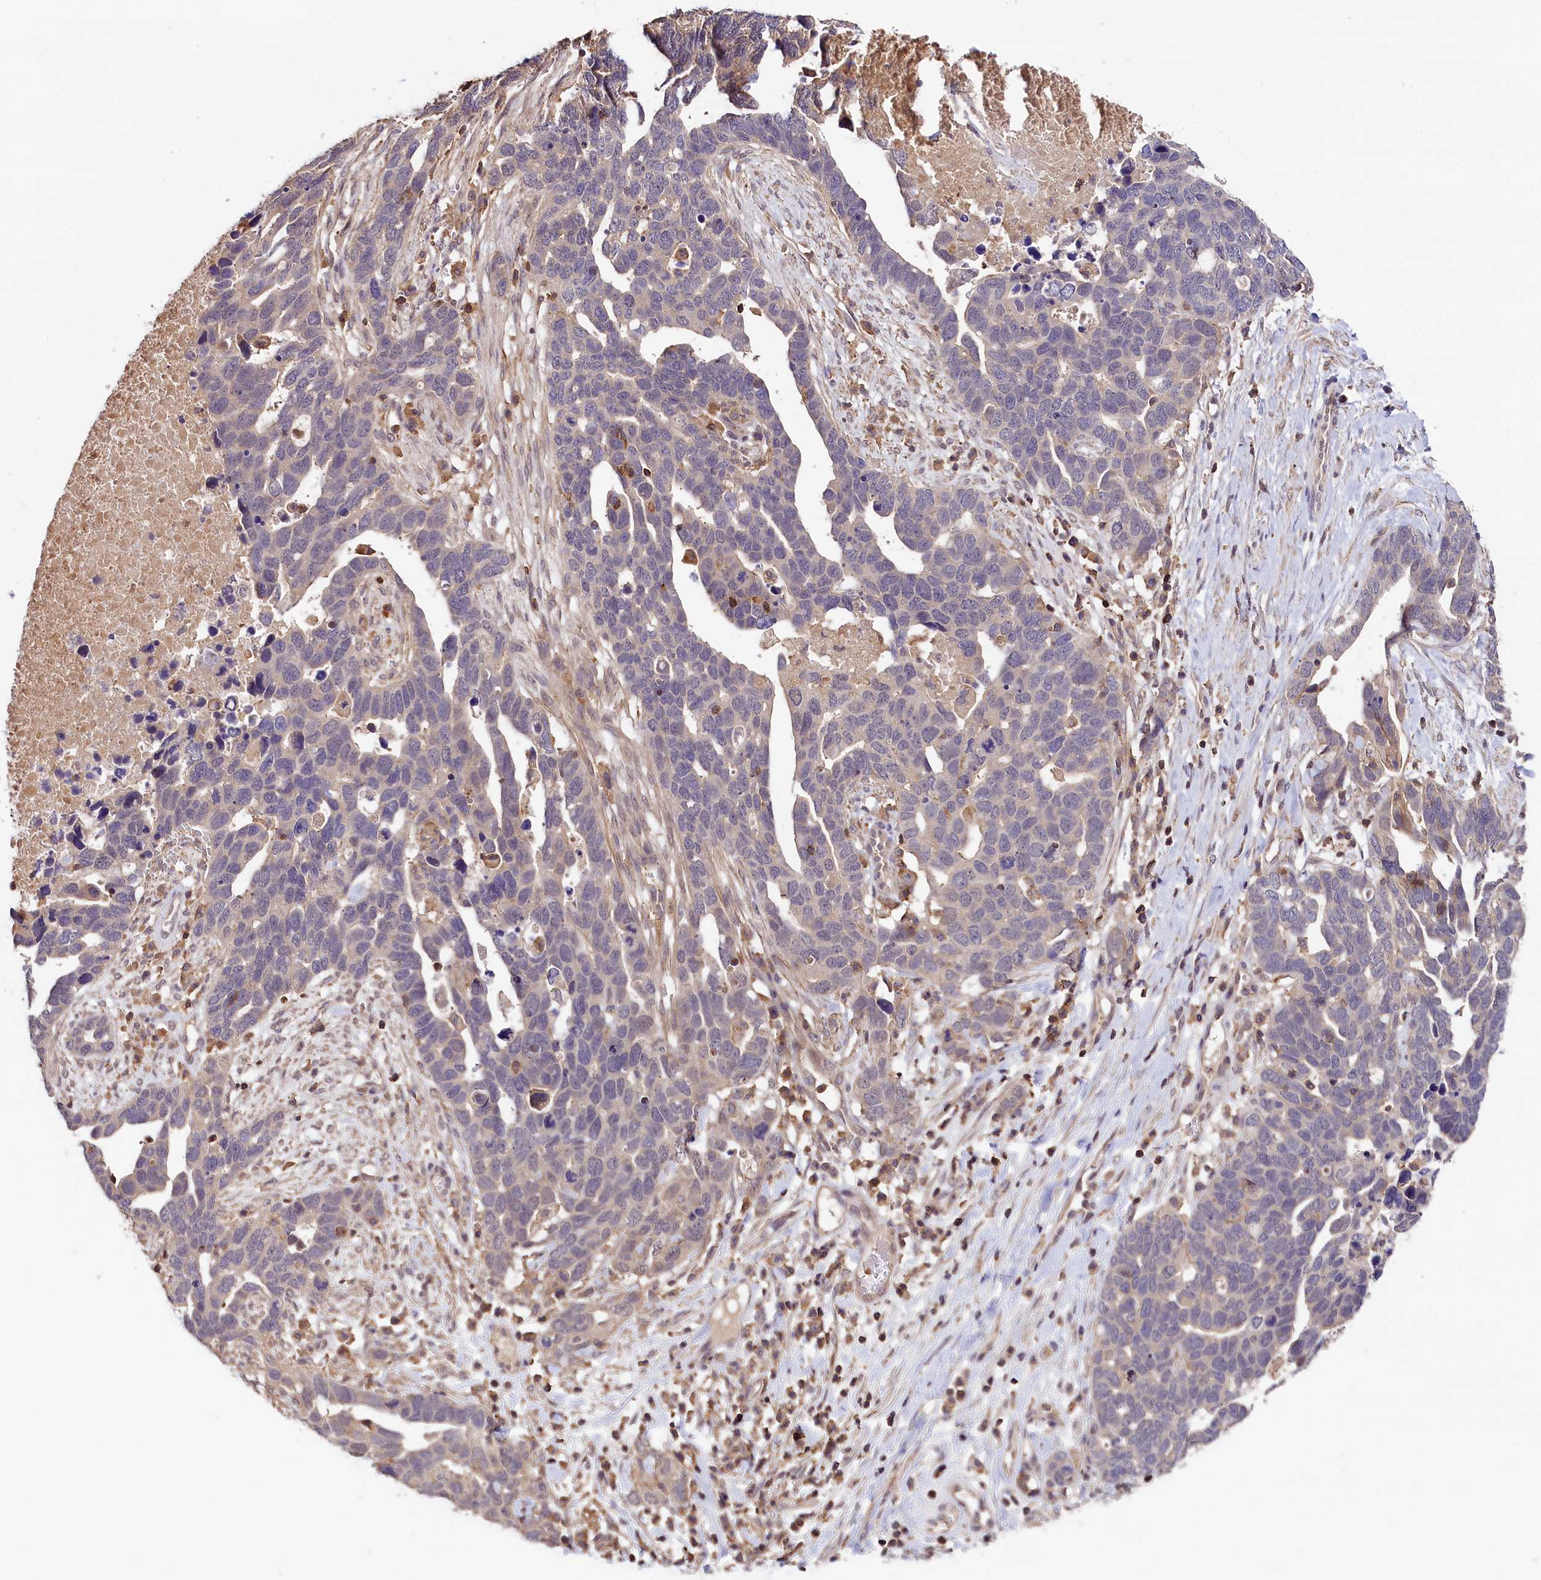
{"staining": {"intensity": "negative", "quantity": "none", "location": "none"}, "tissue": "ovarian cancer", "cell_type": "Tumor cells", "image_type": "cancer", "snomed": [{"axis": "morphology", "description": "Cystadenocarcinoma, serous, NOS"}, {"axis": "topography", "description": "Ovary"}], "caption": "This is a photomicrograph of immunohistochemistry (IHC) staining of ovarian cancer (serous cystadenocarcinoma), which shows no expression in tumor cells.", "gene": "SKIDA1", "patient": {"sex": "female", "age": 54}}